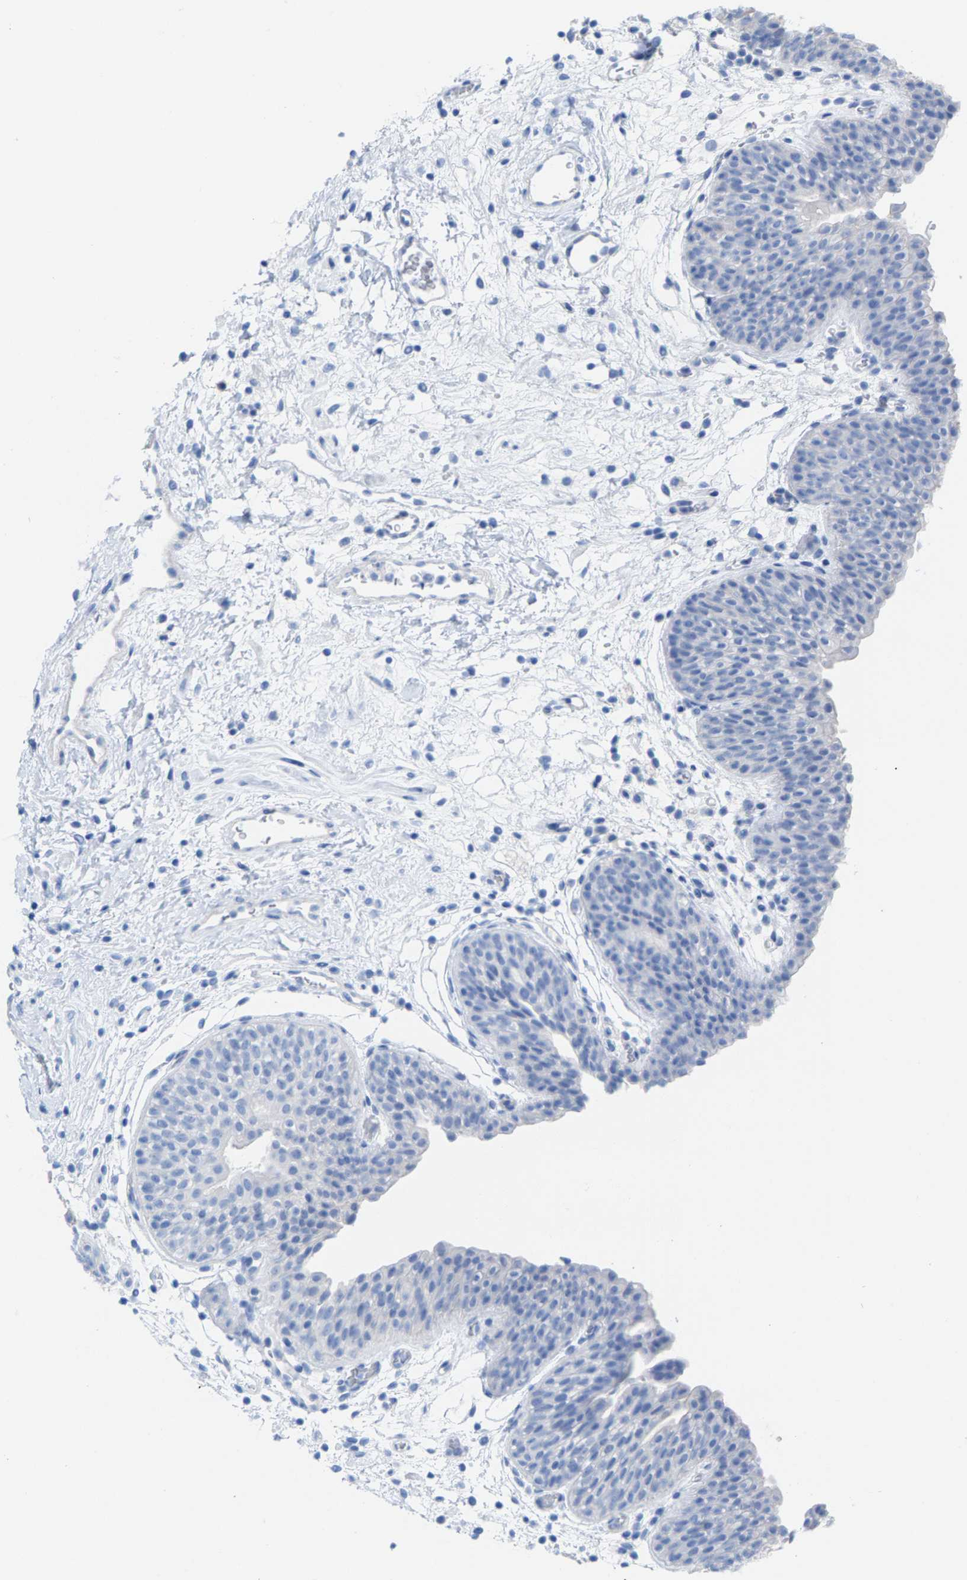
{"staining": {"intensity": "negative", "quantity": "none", "location": "none"}, "tissue": "urinary bladder", "cell_type": "Urothelial cells", "image_type": "normal", "snomed": [{"axis": "morphology", "description": "Normal tissue, NOS"}, {"axis": "topography", "description": "Urinary bladder"}], "caption": "High power microscopy histopathology image of an immunohistochemistry photomicrograph of unremarkable urinary bladder, revealing no significant expression in urothelial cells.", "gene": "CPA1", "patient": {"sex": "male", "age": 37}}